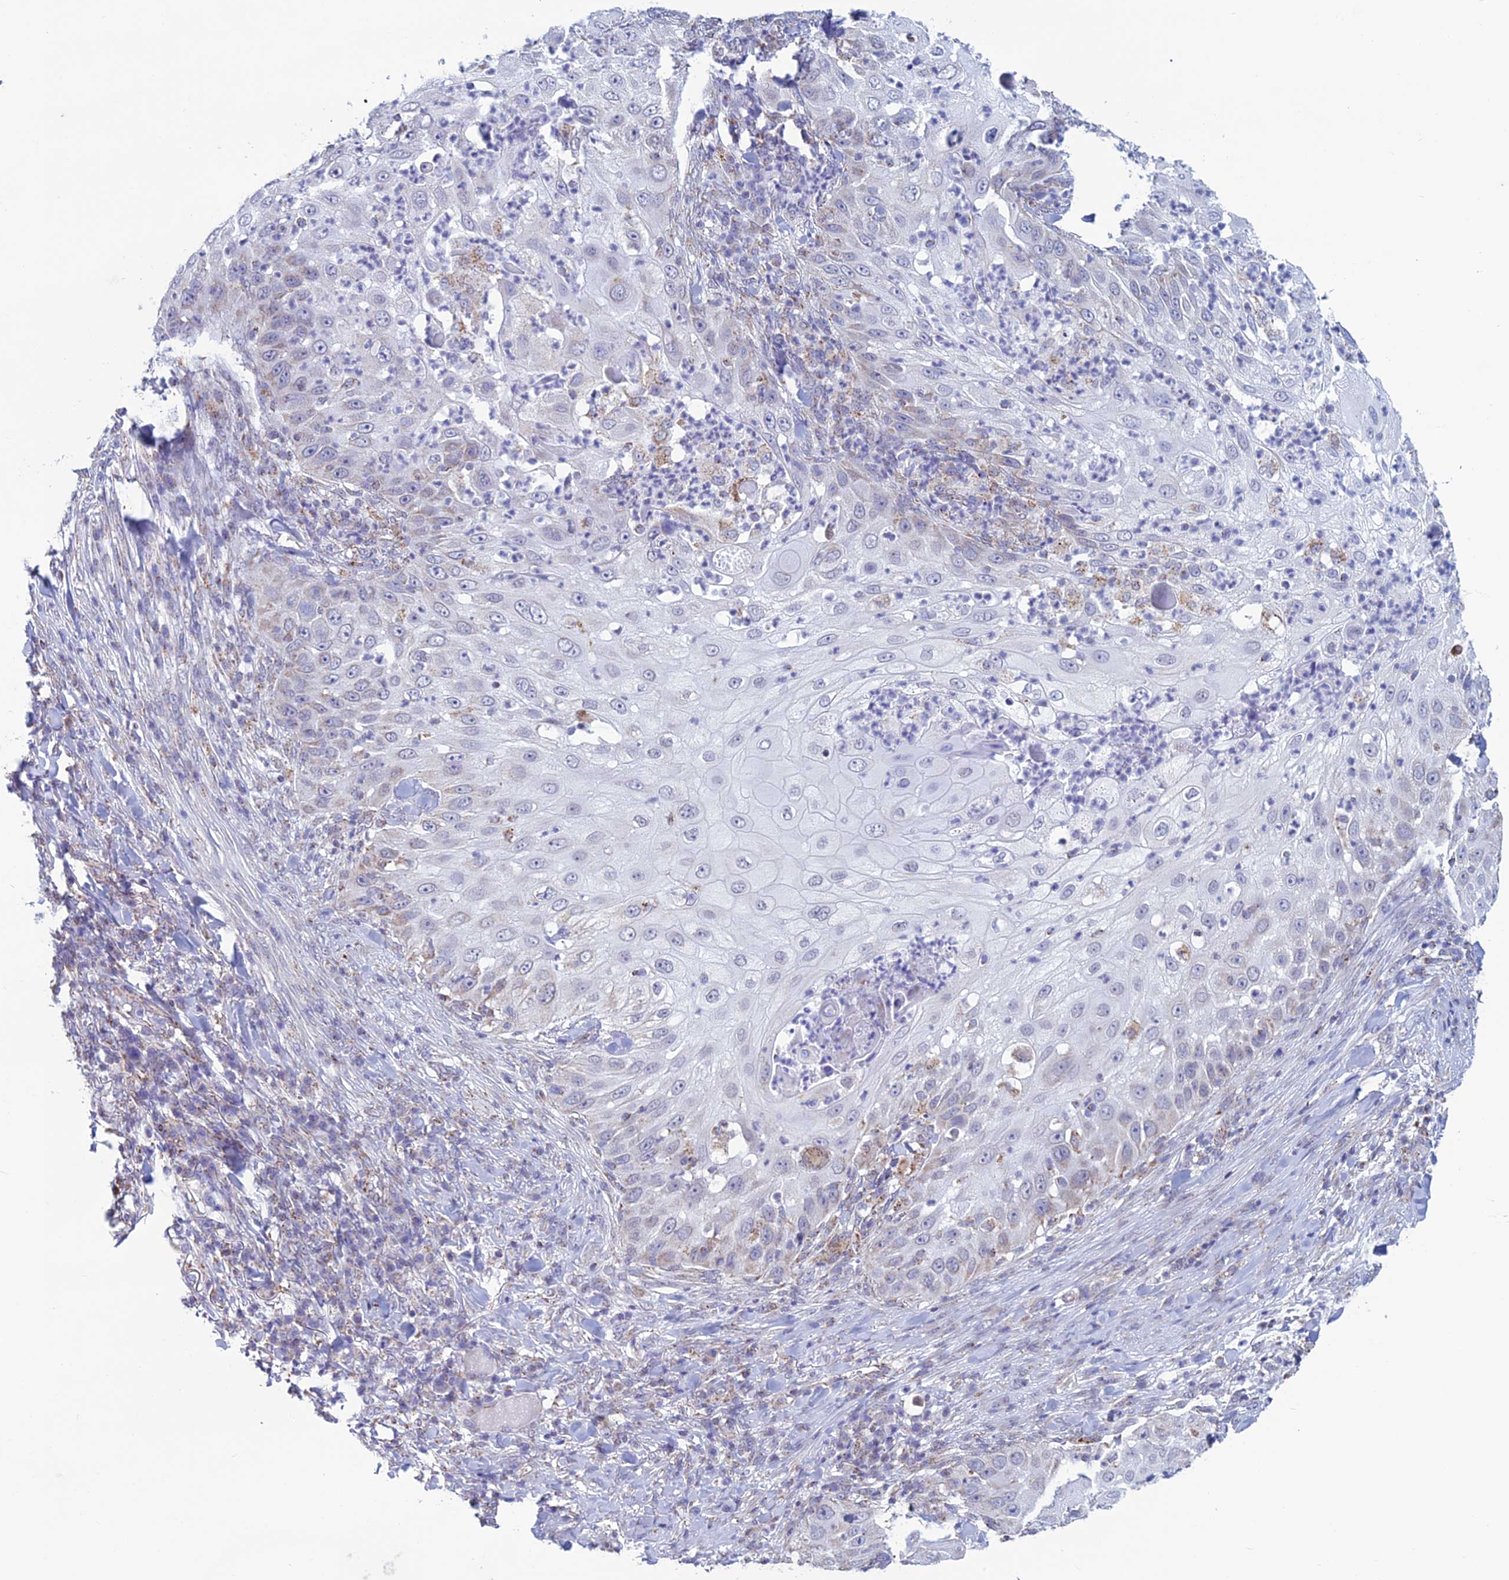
{"staining": {"intensity": "weak", "quantity": "<25%", "location": "cytoplasmic/membranous"}, "tissue": "skin cancer", "cell_type": "Tumor cells", "image_type": "cancer", "snomed": [{"axis": "morphology", "description": "Squamous cell carcinoma, NOS"}, {"axis": "topography", "description": "Skin"}], "caption": "DAB (3,3'-diaminobenzidine) immunohistochemical staining of human skin cancer demonstrates no significant staining in tumor cells.", "gene": "ZNG1B", "patient": {"sex": "female", "age": 44}}